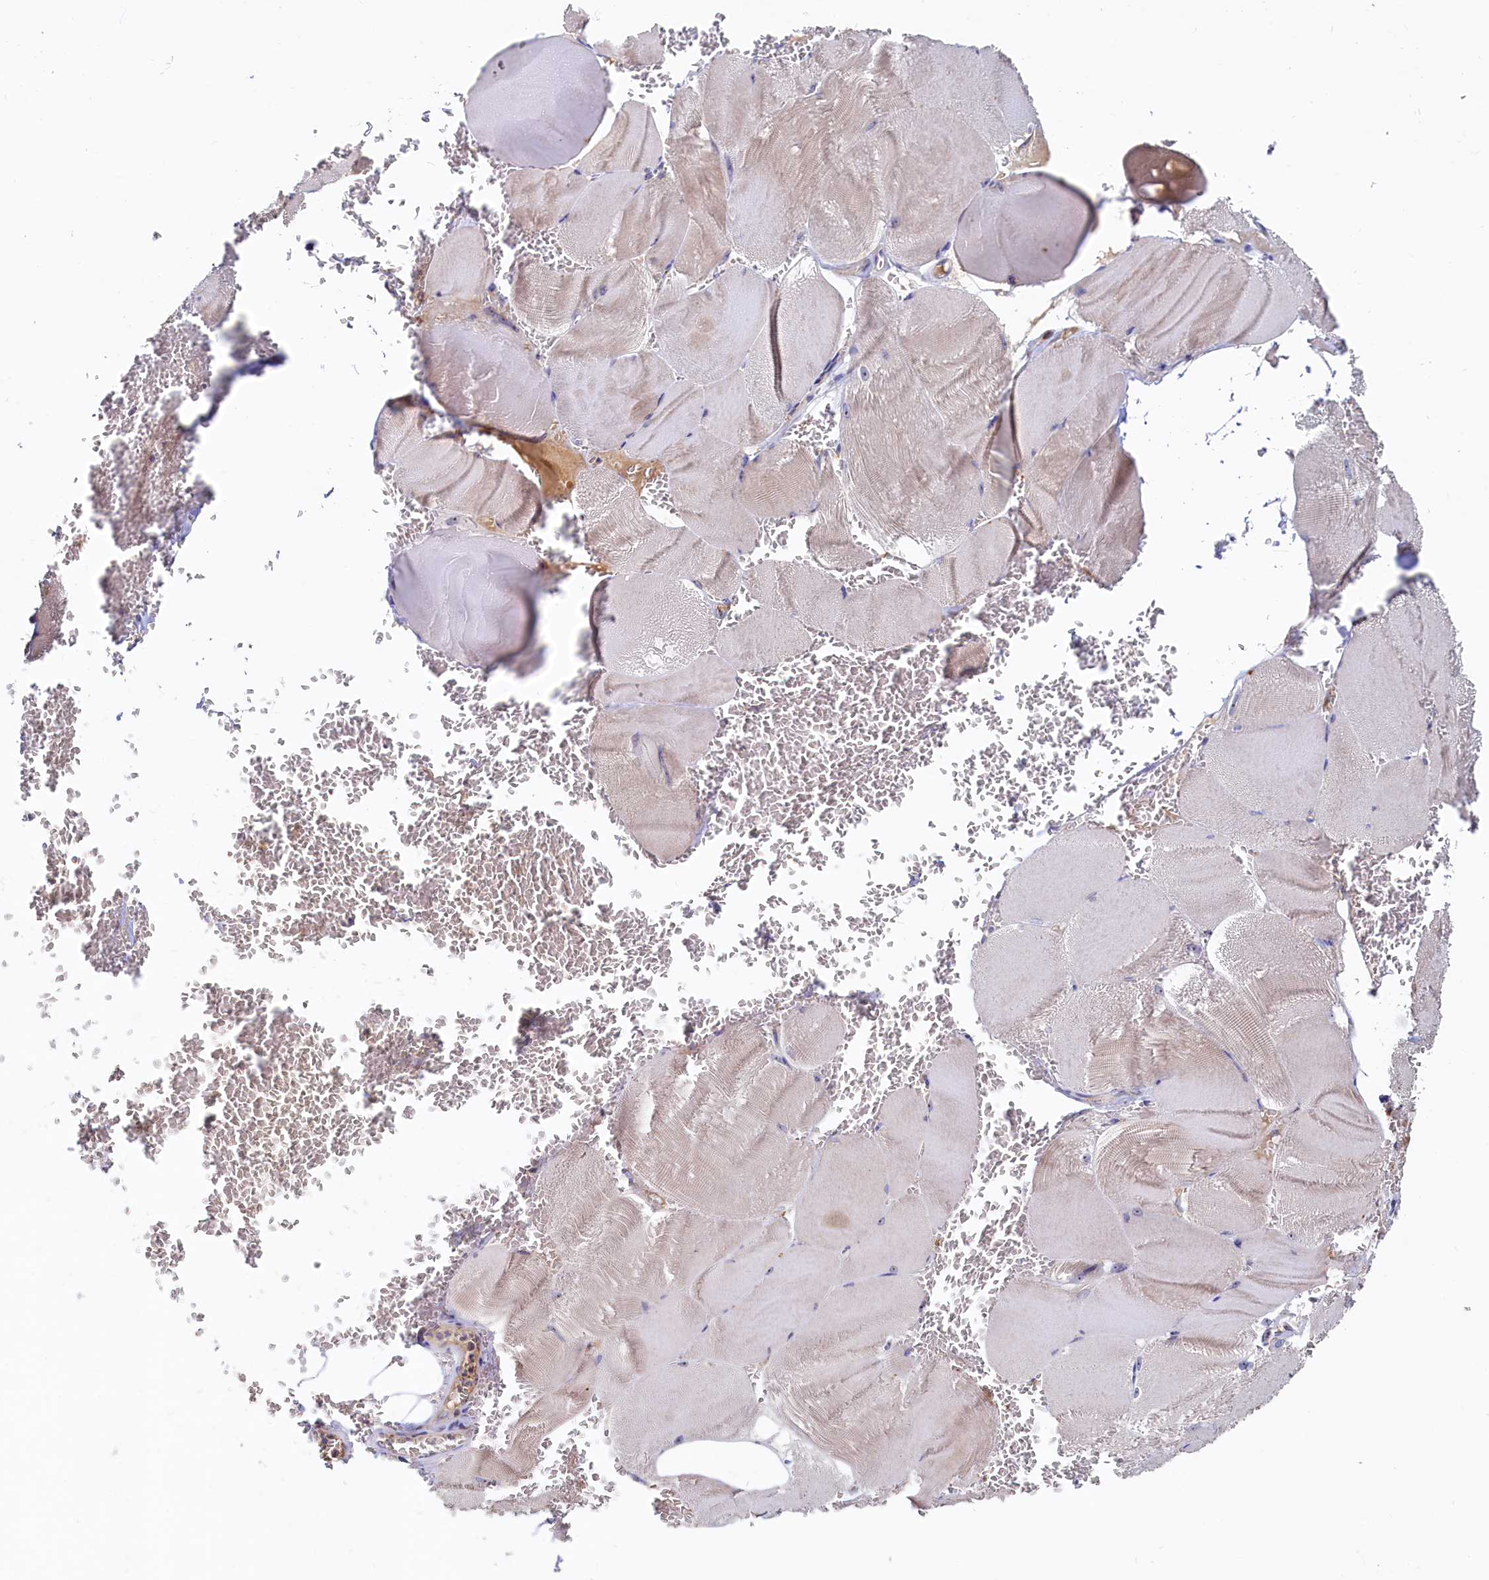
{"staining": {"intensity": "weak", "quantity": ">75%", "location": "cytoplasmic/membranous"}, "tissue": "skeletal muscle", "cell_type": "Myocytes", "image_type": "normal", "snomed": [{"axis": "morphology", "description": "Normal tissue, NOS"}, {"axis": "morphology", "description": "Basal cell carcinoma"}, {"axis": "topography", "description": "Skeletal muscle"}], "caption": "The micrograph displays immunohistochemical staining of normal skeletal muscle. There is weak cytoplasmic/membranous expression is appreciated in approximately >75% of myocytes.", "gene": "RGS7BP", "patient": {"sex": "female", "age": 64}}